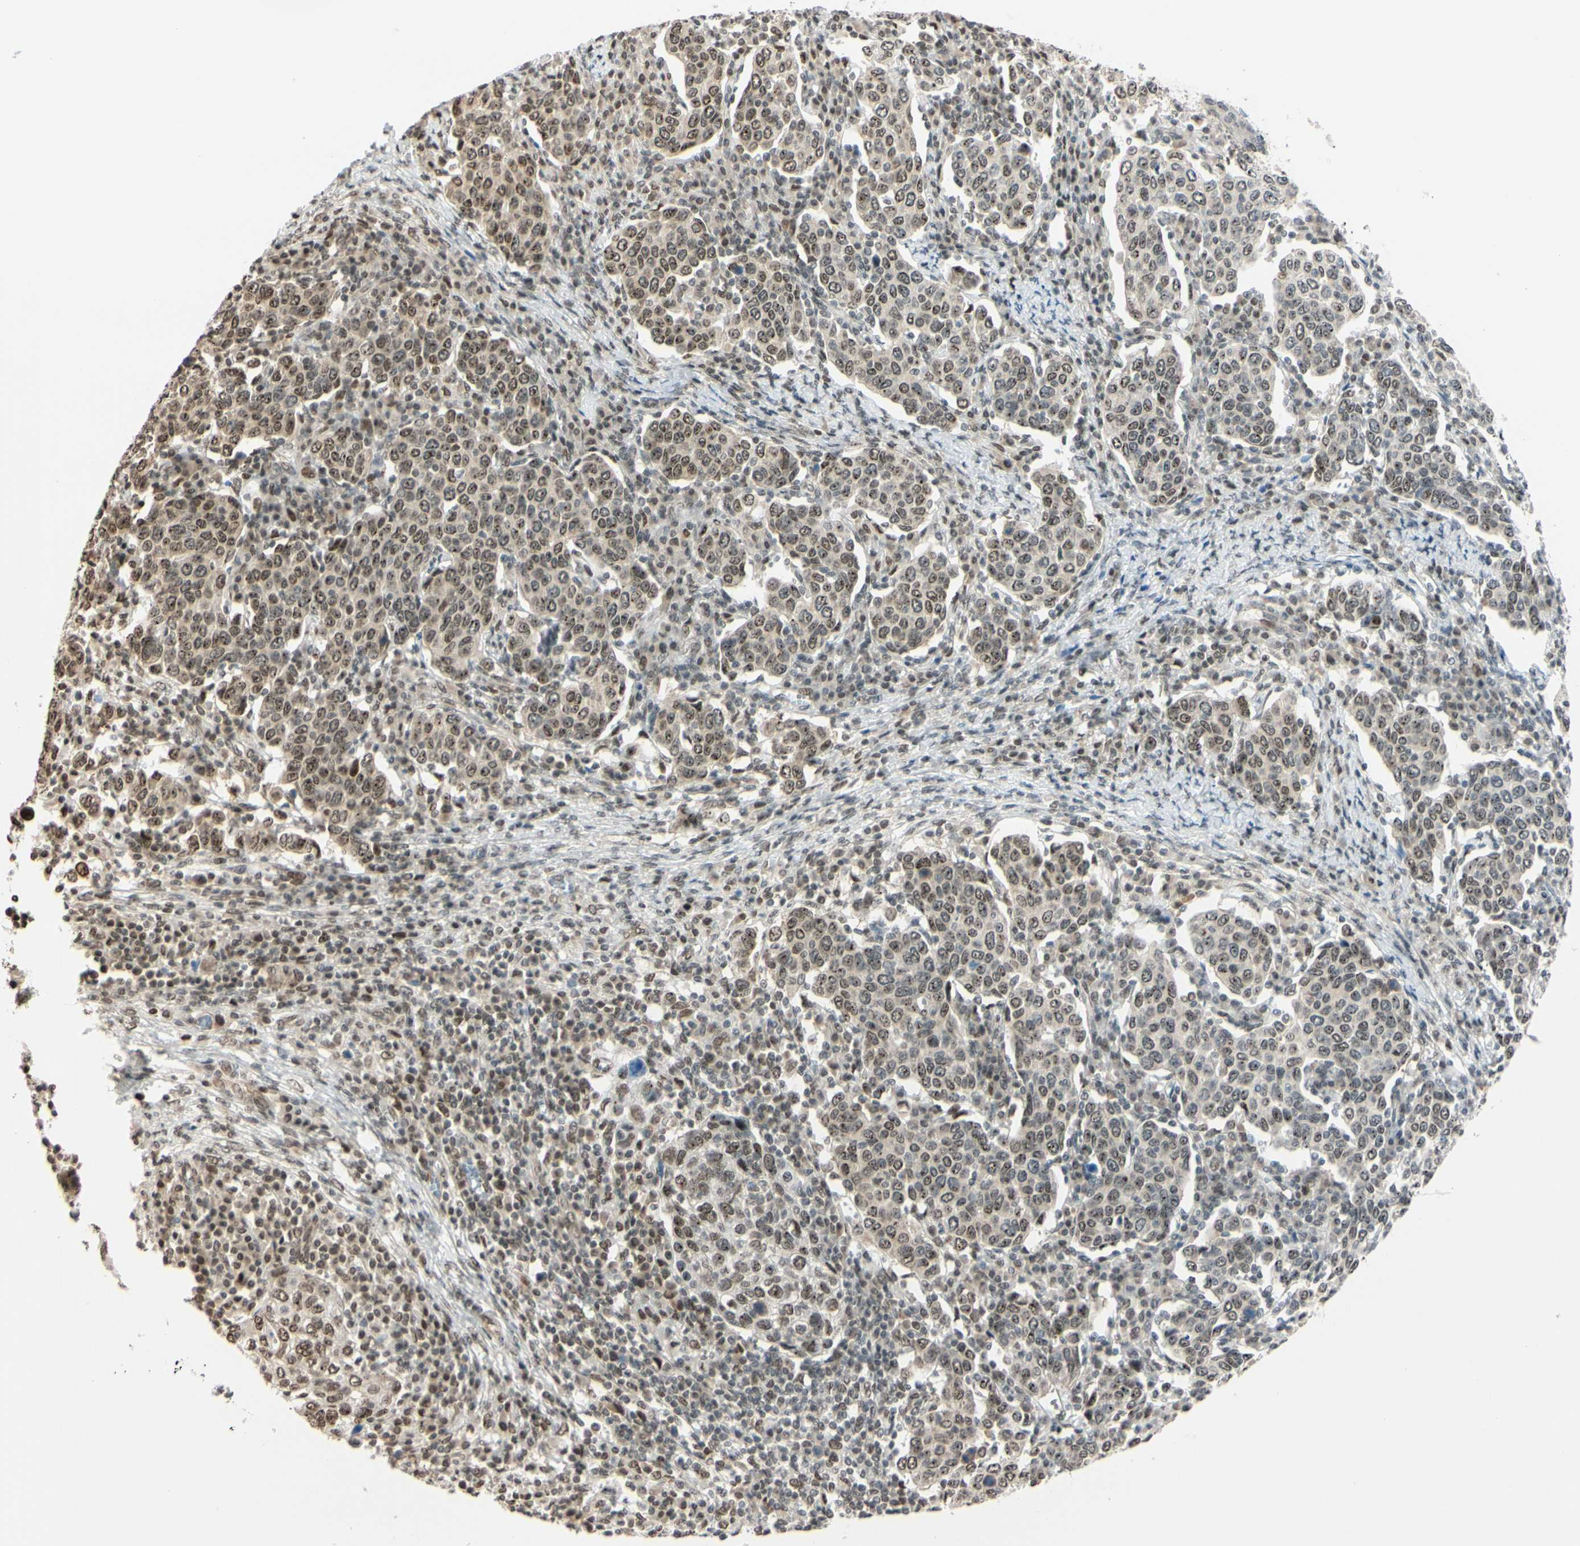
{"staining": {"intensity": "weak", "quantity": ">75%", "location": "nuclear"}, "tissue": "cervical cancer", "cell_type": "Tumor cells", "image_type": "cancer", "snomed": [{"axis": "morphology", "description": "Squamous cell carcinoma, NOS"}, {"axis": "topography", "description": "Cervix"}], "caption": "Immunohistochemical staining of human squamous cell carcinoma (cervical) demonstrates low levels of weak nuclear protein expression in approximately >75% of tumor cells.", "gene": "SUFU", "patient": {"sex": "female", "age": 40}}